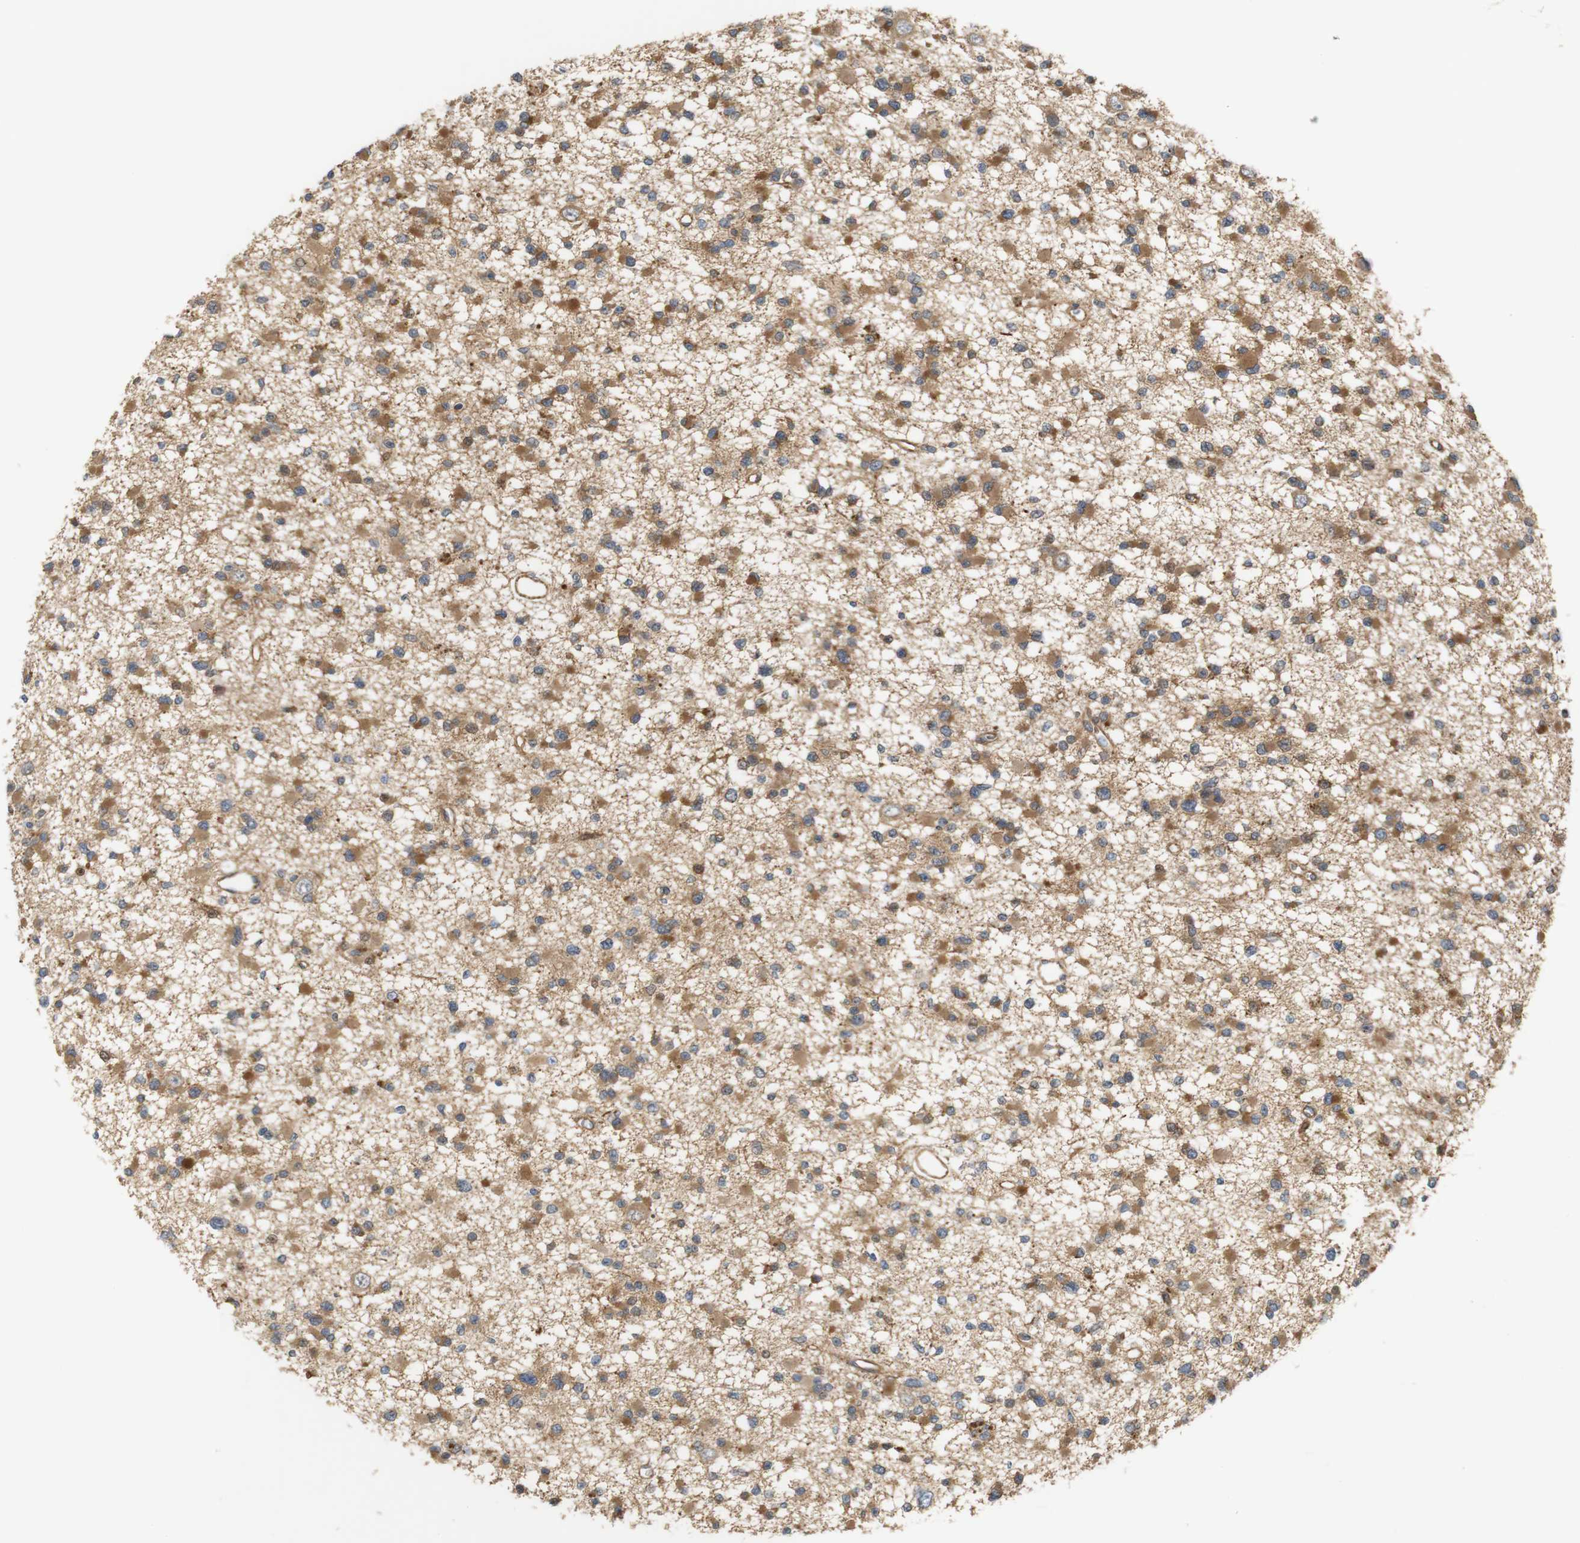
{"staining": {"intensity": "moderate", "quantity": ">75%", "location": "cytoplasmic/membranous"}, "tissue": "glioma", "cell_type": "Tumor cells", "image_type": "cancer", "snomed": [{"axis": "morphology", "description": "Glioma, malignant, Low grade"}, {"axis": "topography", "description": "Brain"}], "caption": "An image showing moderate cytoplasmic/membranous positivity in approximately >75% of tumor cells in low-grade glioma (malignant), as visualized by brown immunohistochemical staining.", "gene": "RPTOR", "patient": {"sex": "female", "age": 22}}